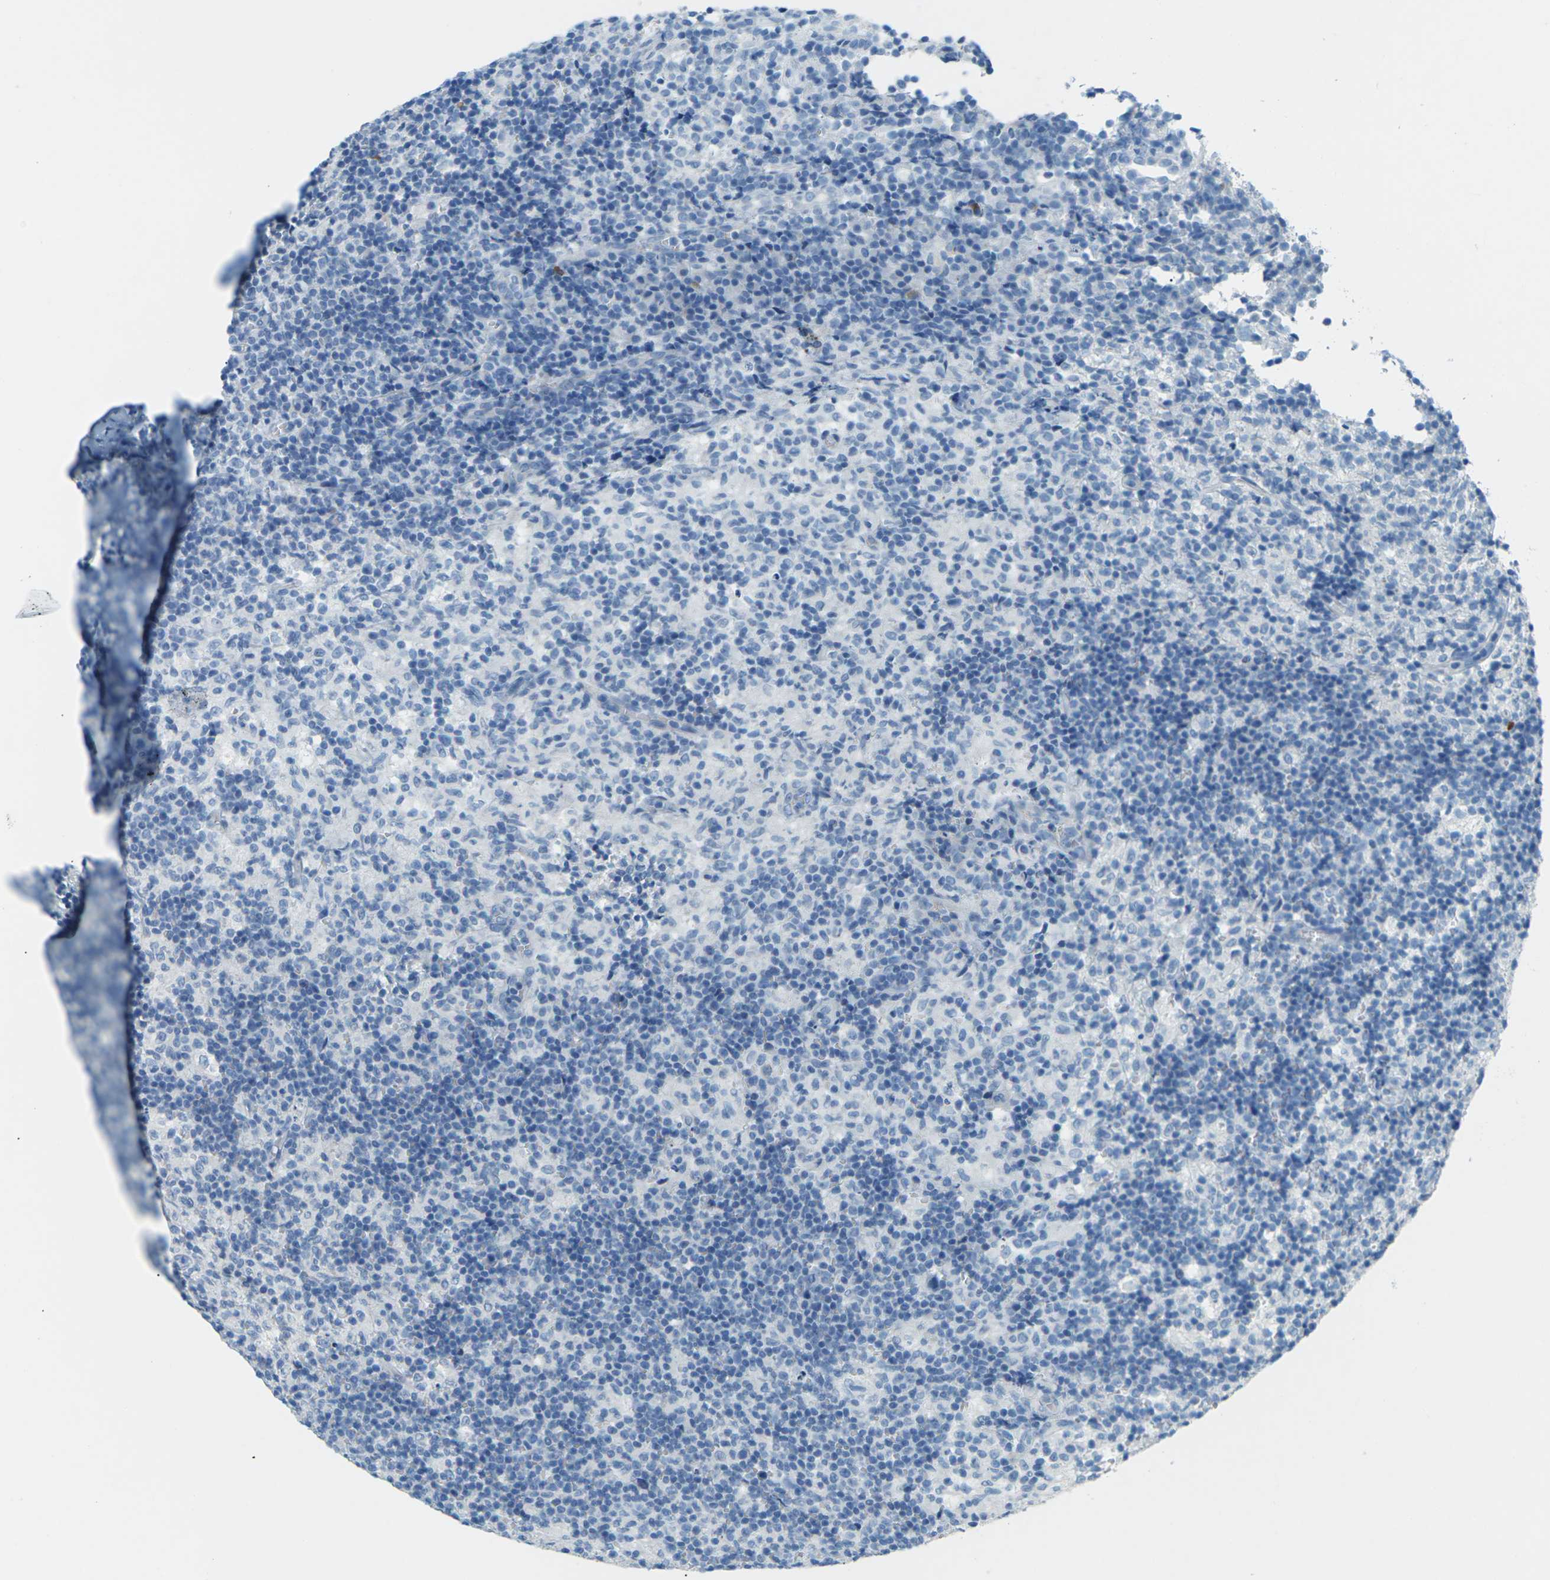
{"staining": {"intensity": "negative", "quantity": "none", "location": "none"}, "tissue": "lymph node", "cell_type": "Germinal center cells", "image_type": "normal", "snomed": [{"axis": "morphology", "description": "Normal tissue, NOS"}, {"axis": "morphology", "description": "Inflammation, NOS"}, {"axis": "topography", "description": "Lymph node"}], "caption": "Human lymph node stained for a protein using immunohistochemistry reveals no positivity in germinal center cells.", "gene": "CDH16", "patient": {"sex": "male", "age": 55}}